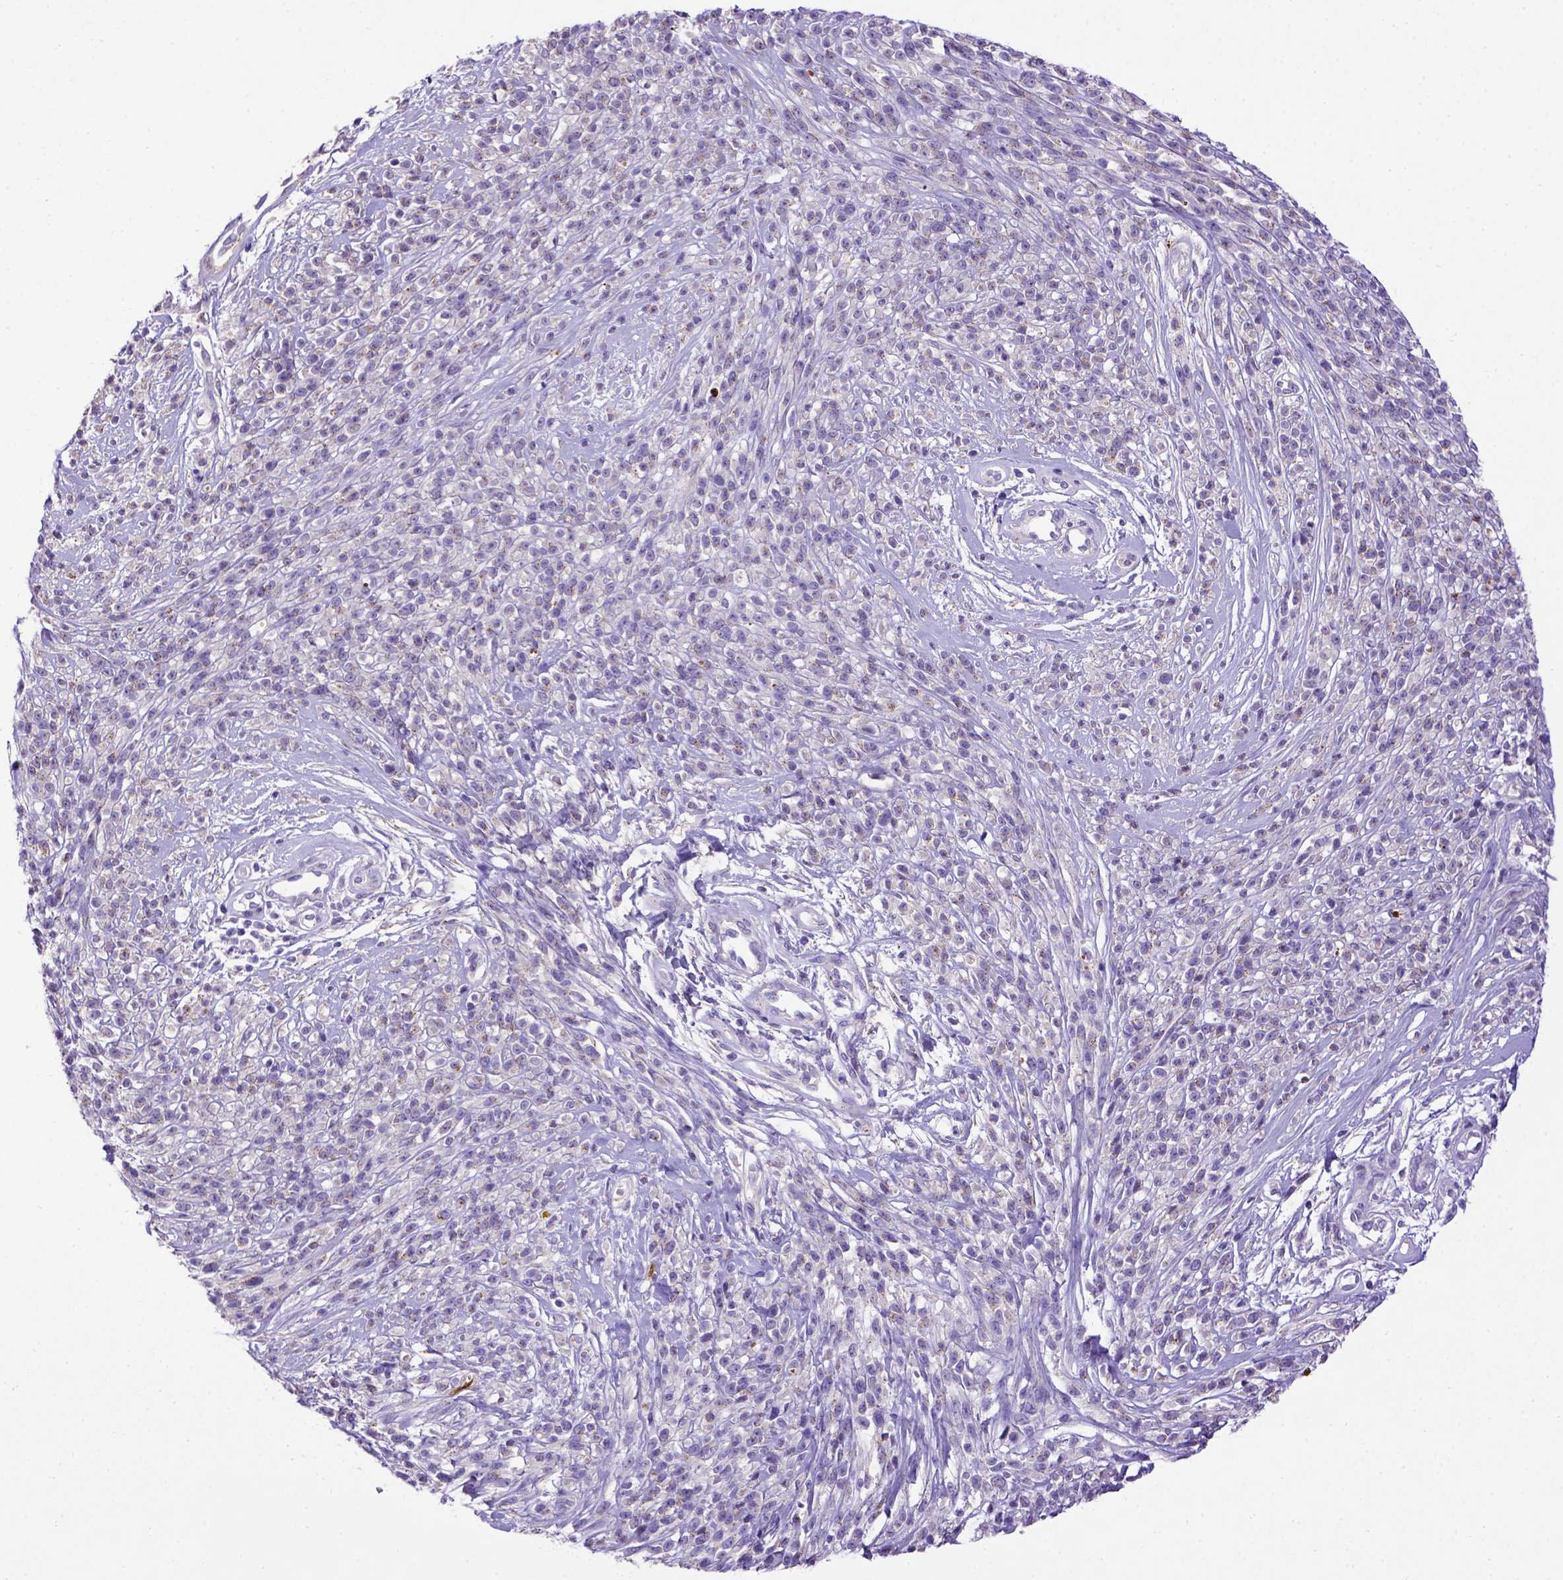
{"staining": {"intensity": "negative", "quantity": "none", "location": "none"}, "tissue": "melanoma", "cell_type": "Tumor cells", "image_type": "cancer", "snomed": [{"axis": "morphology", "description": "Malignant melanoma, NOS"}, {"axis": "topography", "description": "Skin"}, {"axis": "topography", "description": "Skin of trunk"}], "caption": "A high-resolution histopathology image shows immunohistochemistry staining of melanoma, which exhibits no significant expression in tumor cells.", "gene": "ADAM12", "patient": {"sex": "male", "age": 74}}